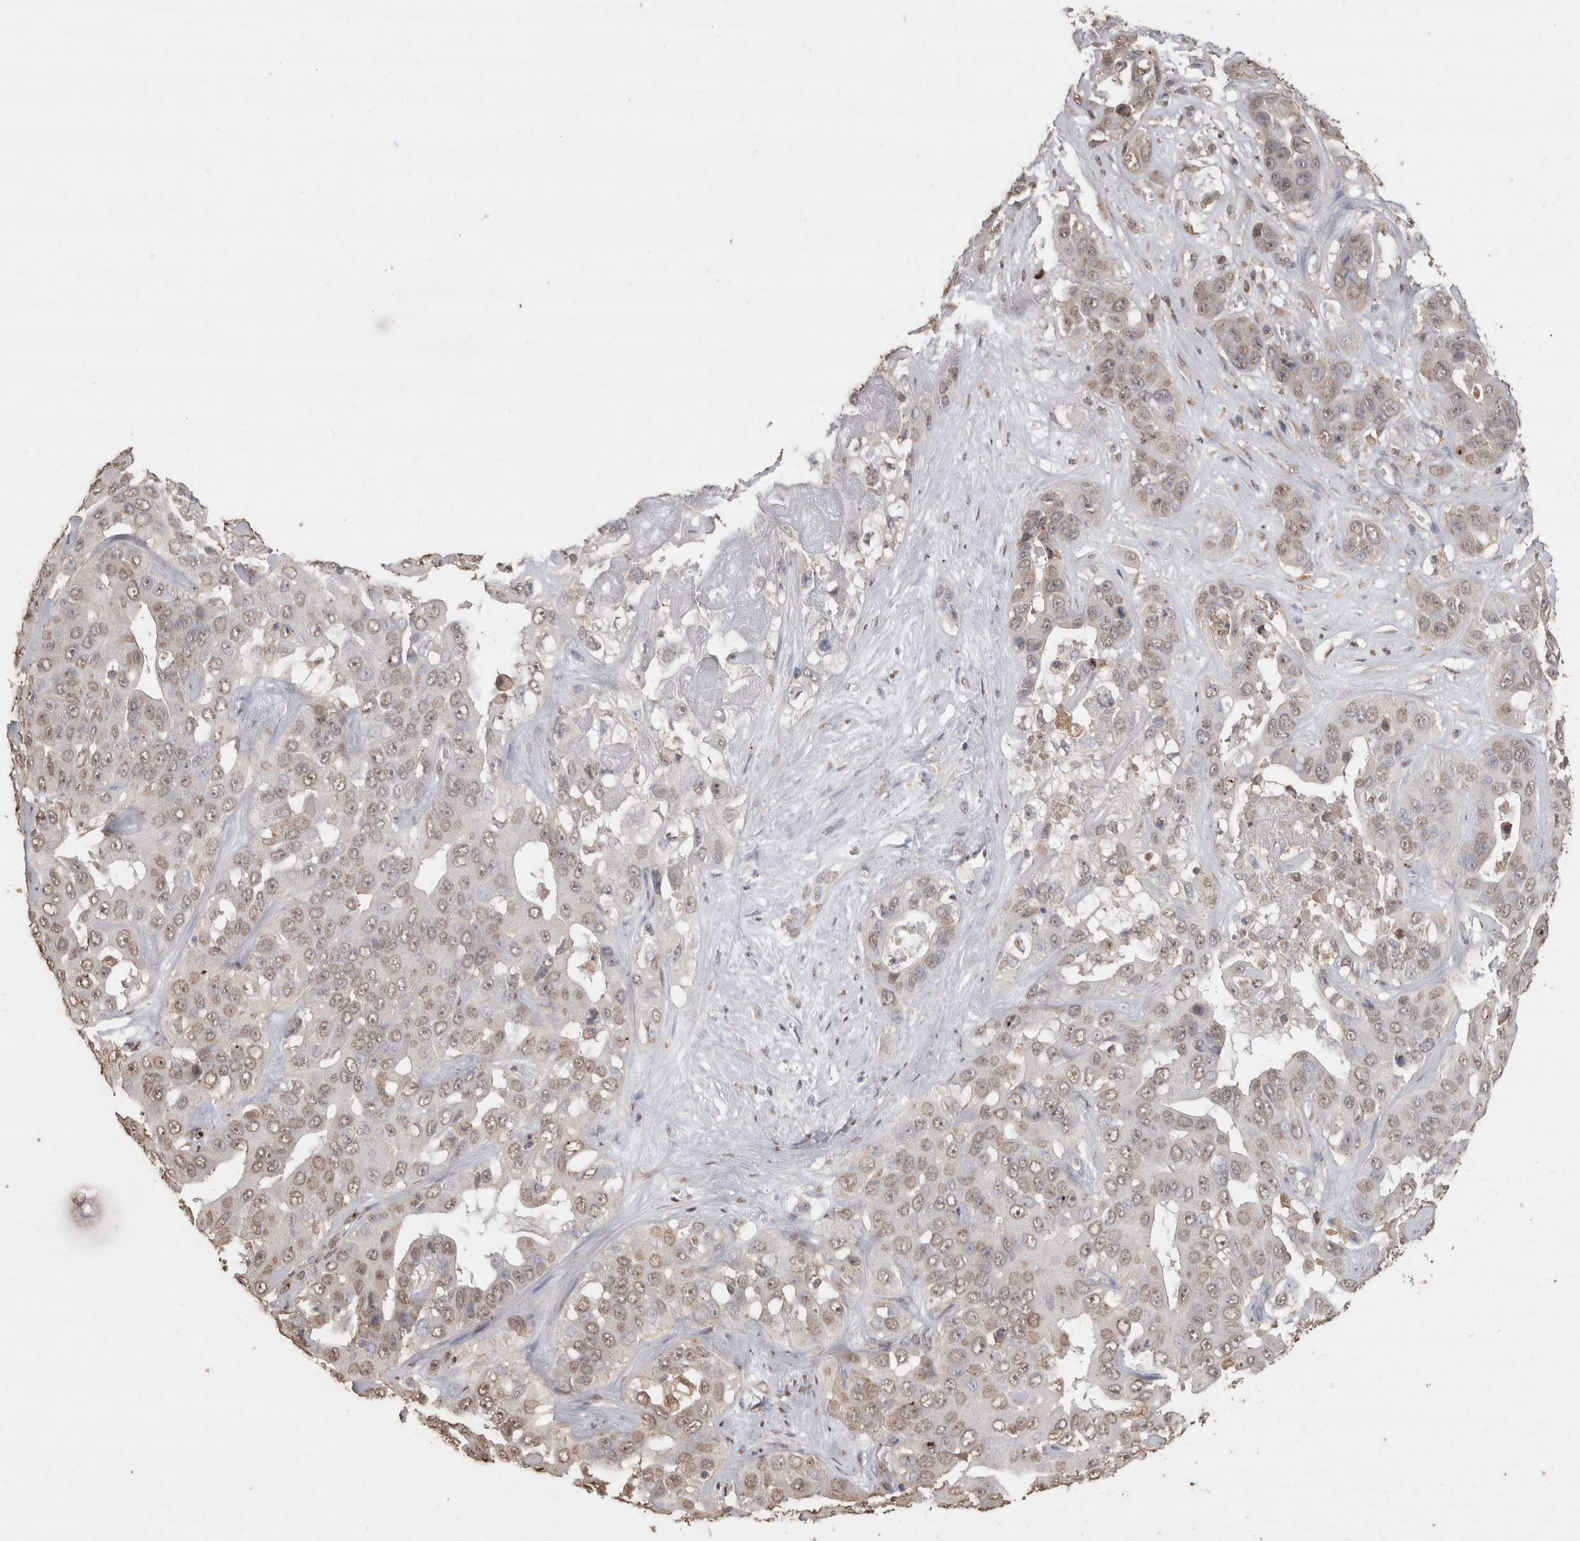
{"staining": {"intensity": "weak", "quantity": ">75%", "location": "nuclear"}, "tissue": "liver cancer", "cell_type": "Tumor cells", "image_type": "cancer", "snomed": [{"axis": "morphology", "description": "Cholangiocarcinoma"}, {"axis": "topography", "description": "Liver"}], "caption": "Immunohistochemistry photomicrograph of neoplastic tissue: human liver cholangiocarcinoma stained using IHC exhibits low levels of weak protein expression localized specifically in the nuclear of tumor cells, appearing as a nuclear brown color.", "gene": "CRELD2", "patient": {"sex": "female", "age": 52}}